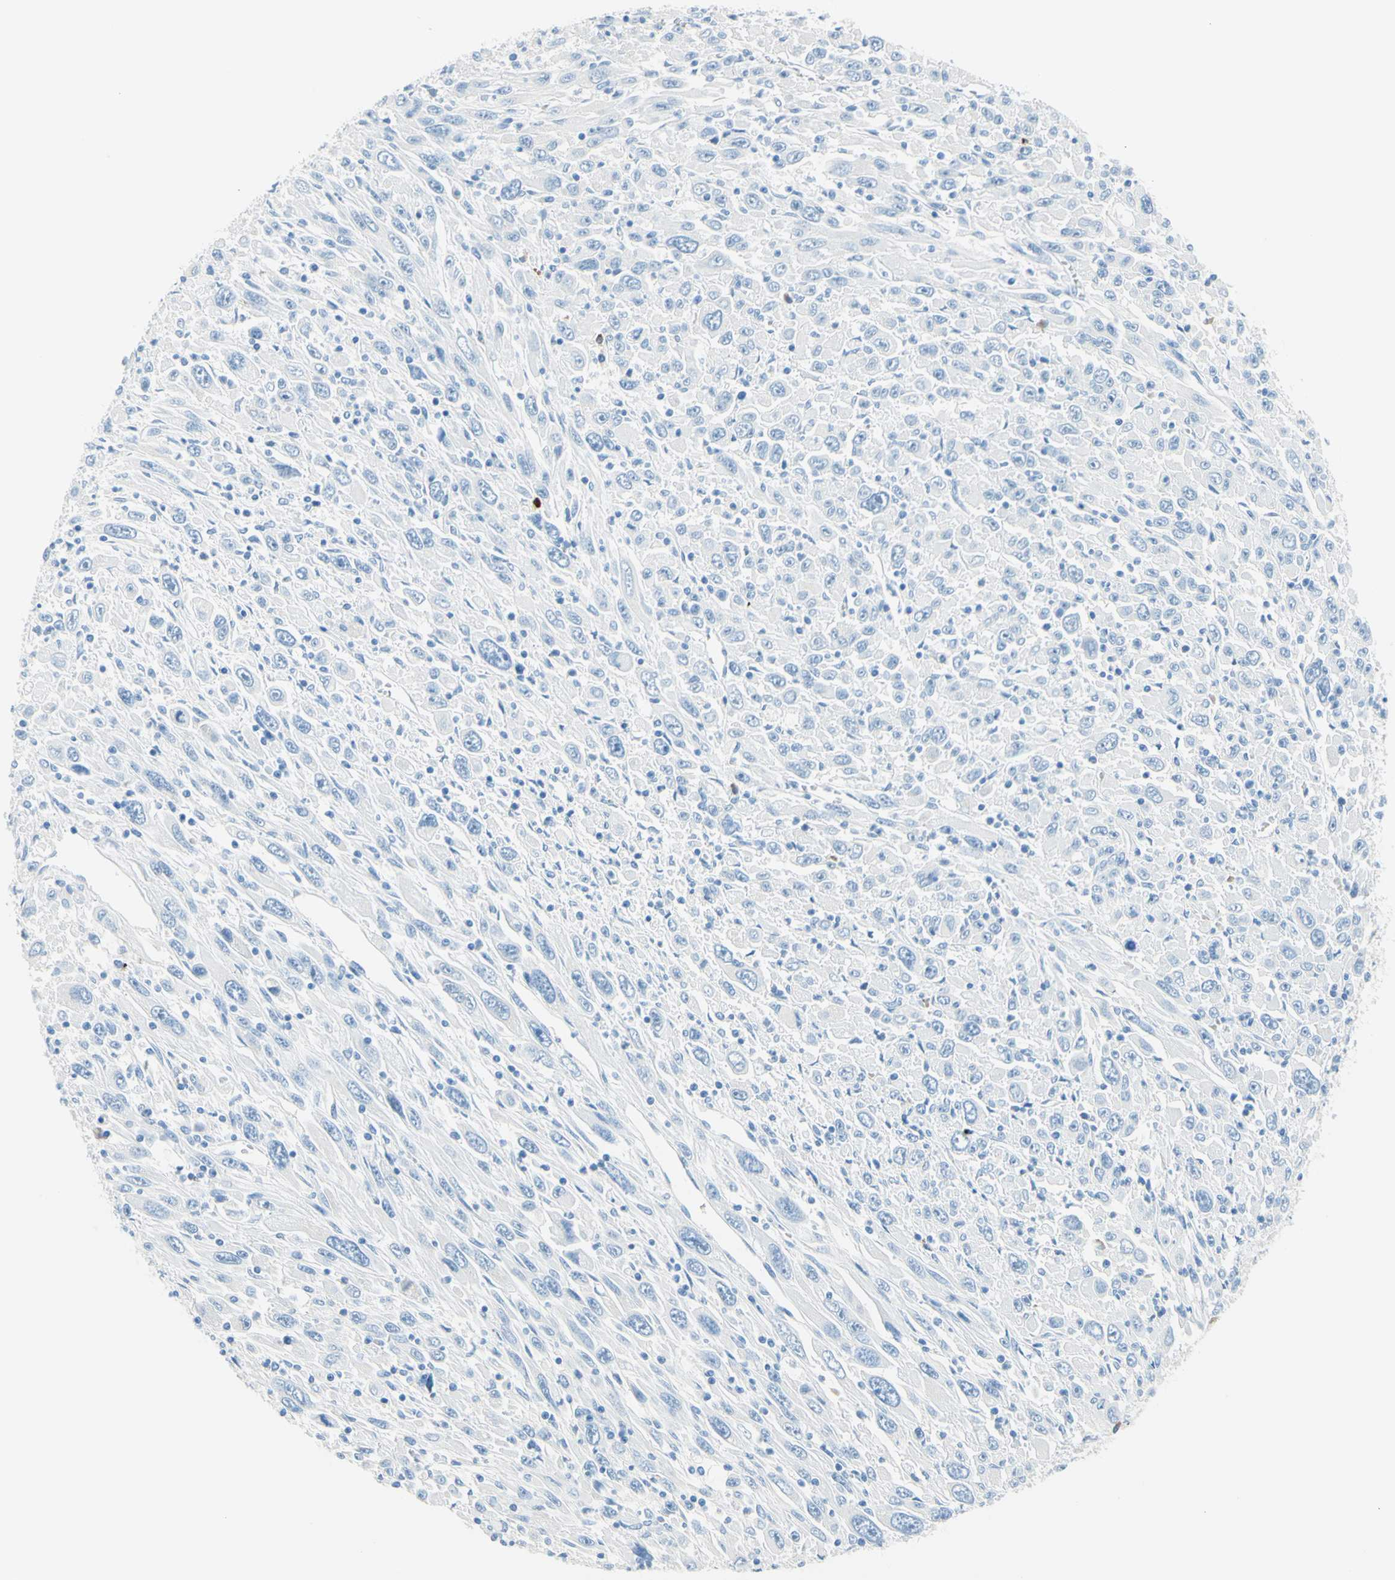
{"staining": {"intensity": "negative", "quantity": "none", "location": "none"}, "tissue": "melanoma", "cell_type": "Tumor cells", "image_type": "cancer", "snomed": [{"axis": "morphology", "description": "Malignant melanoma, Metastatic site"}, {"axis": "topography", "description": "Skin"}], "caption": "This is an immunohistochemistry photomicrograph of human malignant melanoma (metastatic site). There is no positivity in tumor cells.", "gene": "IL6ST", "patient": {"sex": "female", "age": 56}}